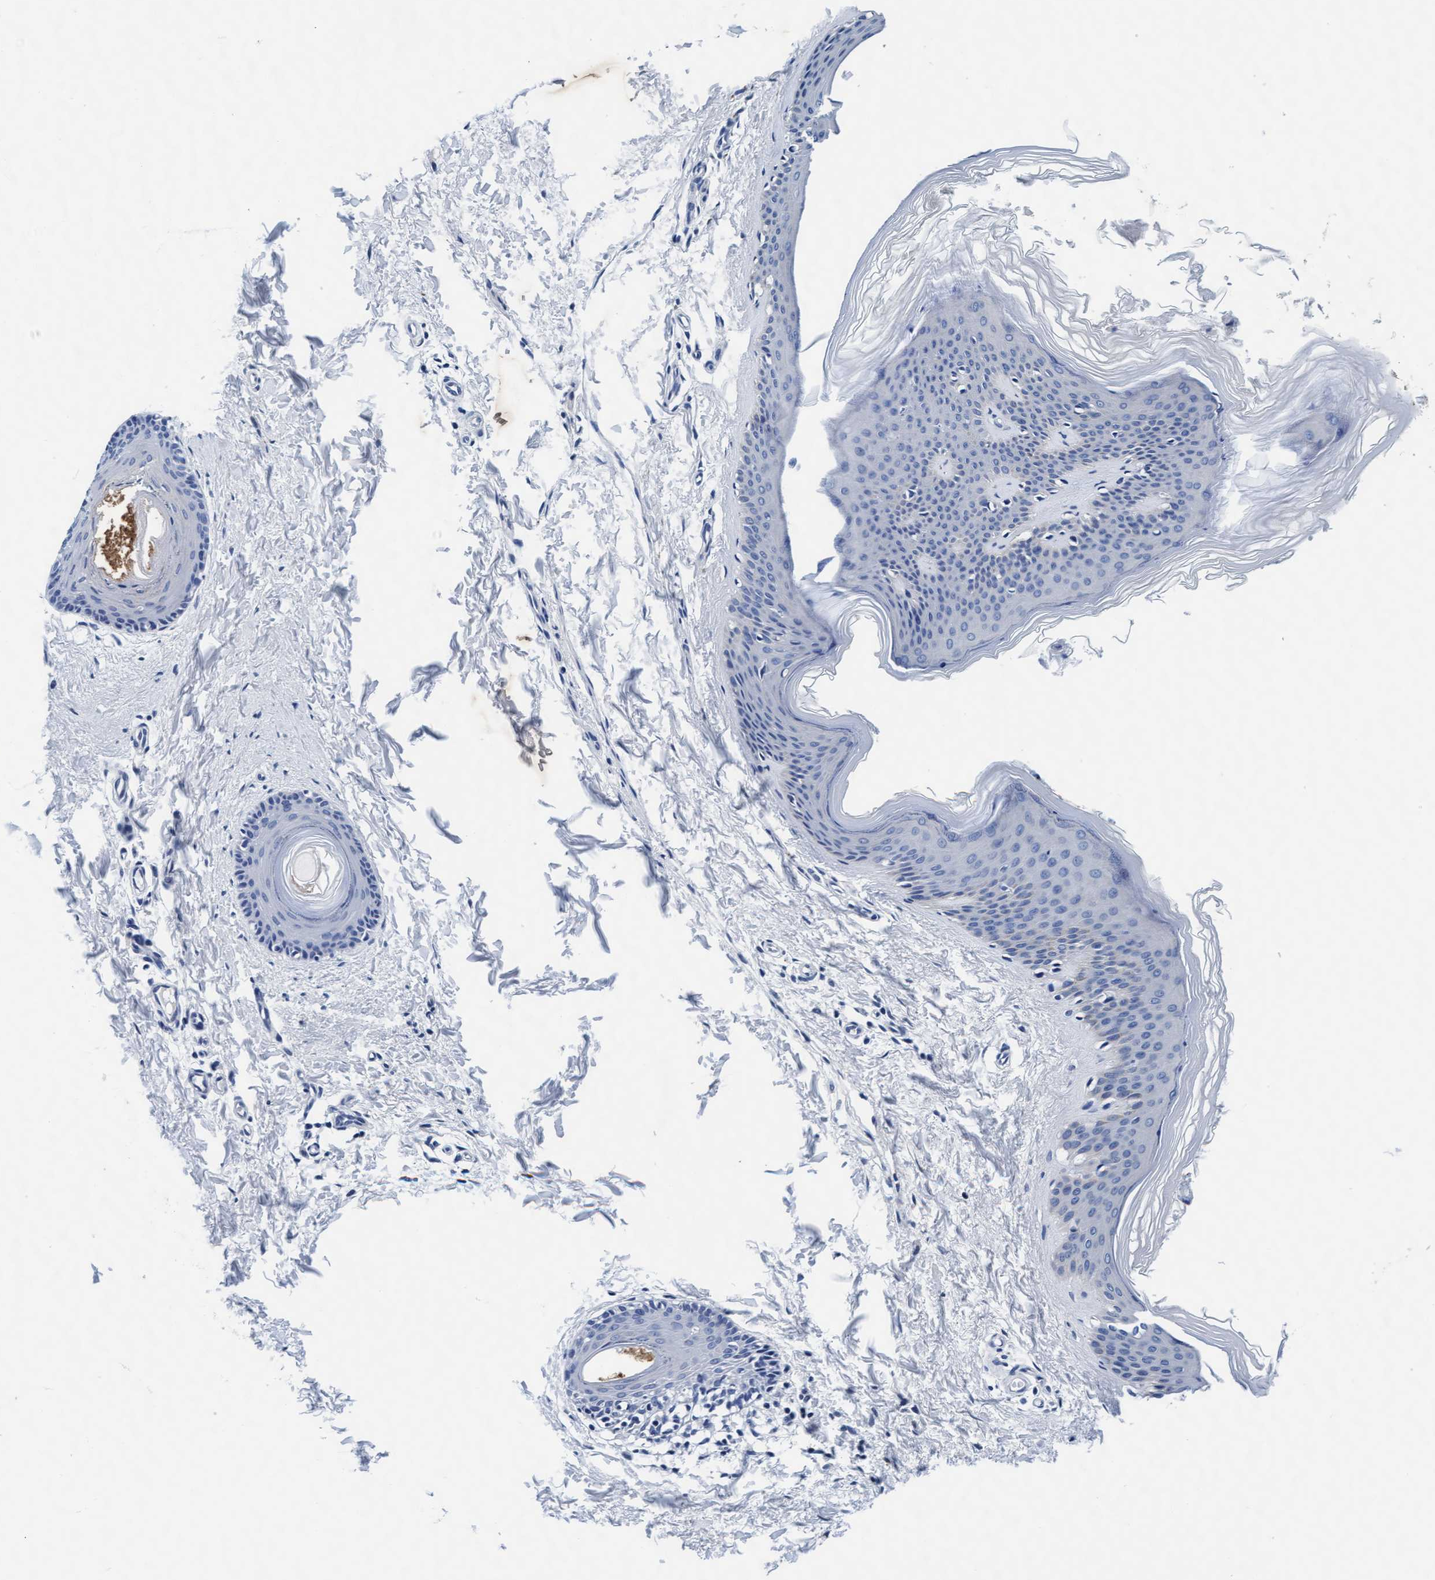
{"staining": {"intensity": "negative", "quantity": "none", "location": "none"}, "tissue": "skin", "cell_type": "Fibroblasts", "image_type": "normal", "snomed": [{"axis": "morphology", "description": "Normal tissue, NOS"}, {"axis": "topography", "description": "Skin"}], "caption": "Image shows no protein expression in fibroblasts of unremarkable skin. (Brightfield microscopy of DAB (3,3'-diaminobenzidine) immunohistochemistry at high magnification).", "gene": "ARSG", "patient": {"sex": "female", "age": 27}}